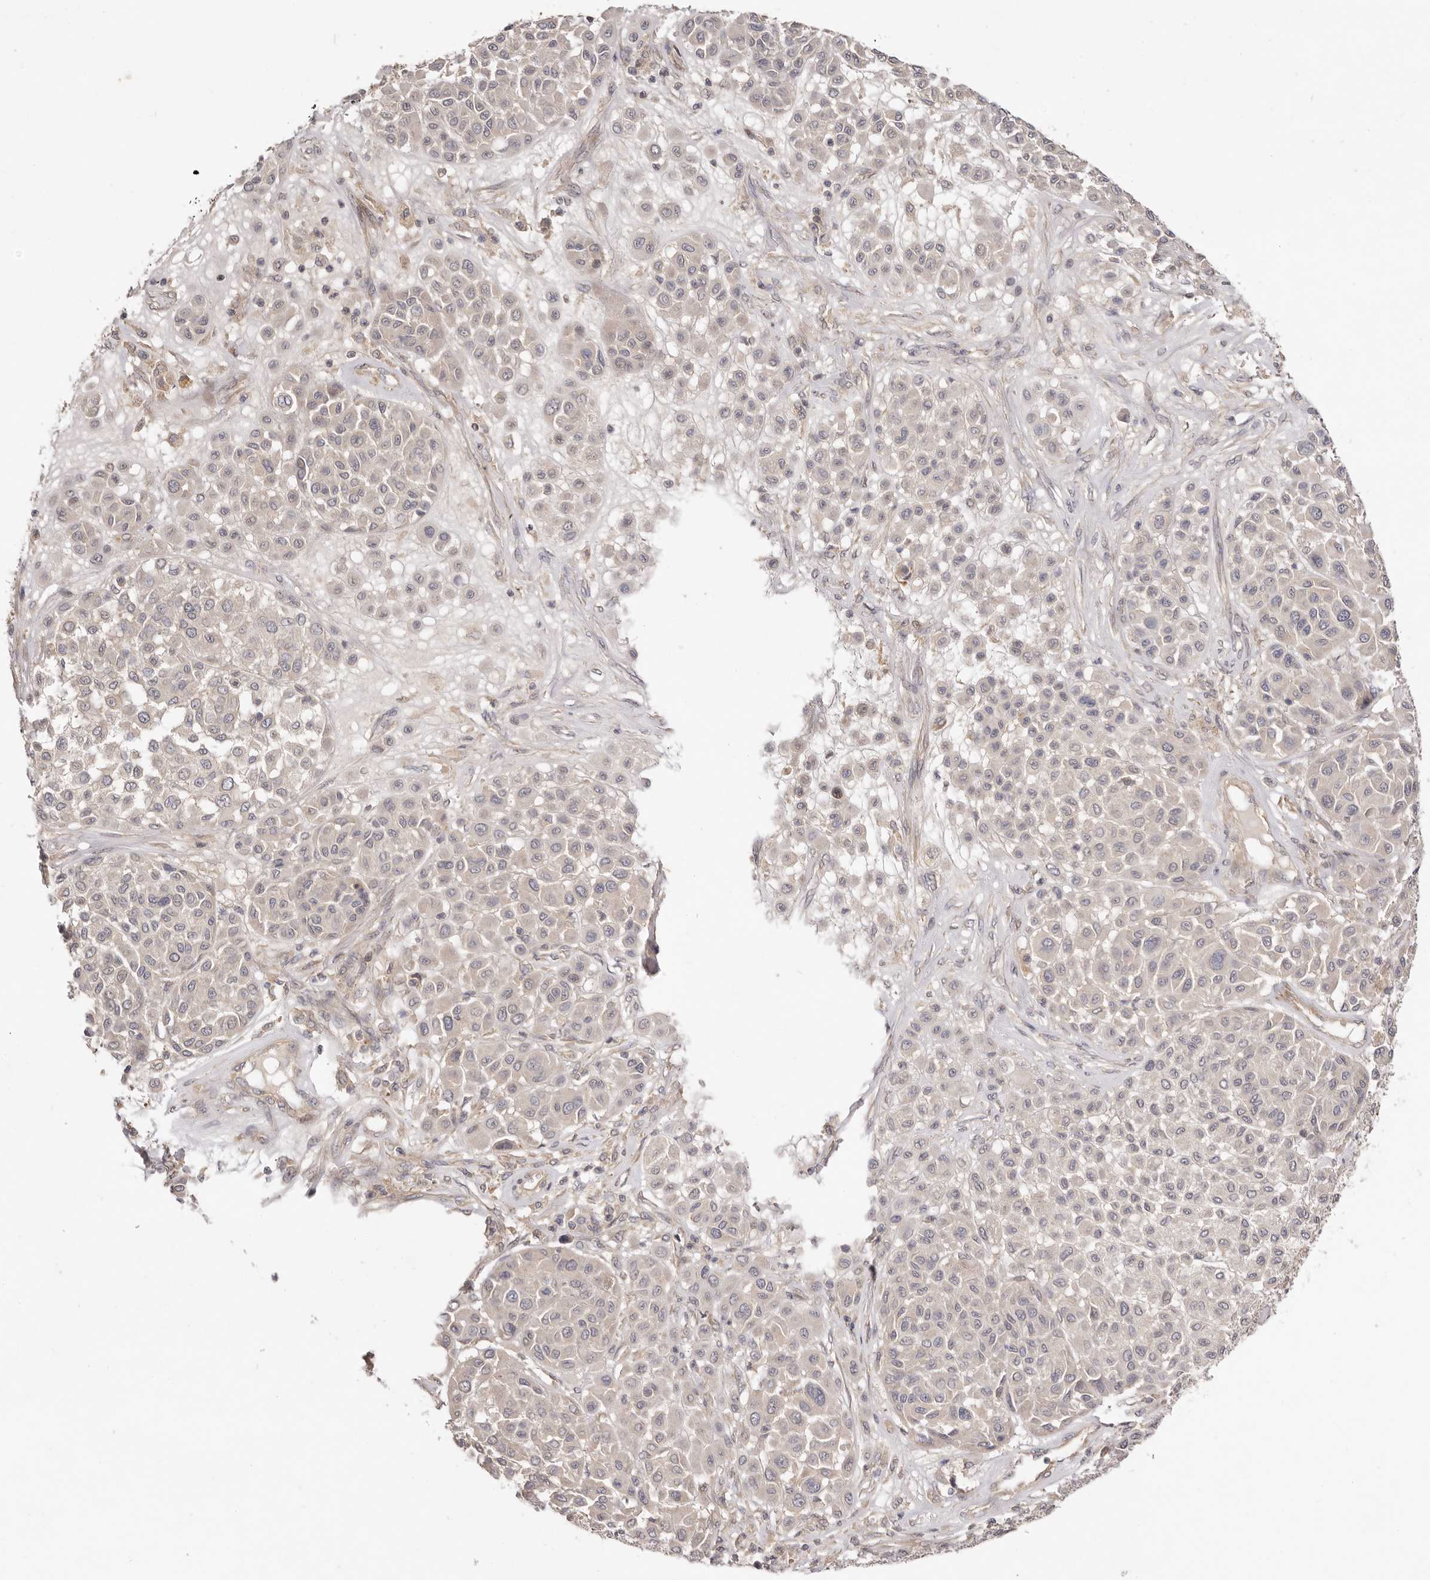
{"staining": {"intensity": "negative", "quantity": "none", "location": "none"}, "tissue": "melanoma", "cell_type": "Tumor cells", "image_type": "cancer", "snomed": [{"axis": "morphology", "description": "Malignant melanoma, Metastatic site"}, {"axis": "topography", "description": "Soft tissue"}], "caption": "There is no significant expression in tumor cells of melanoma. (DAB immunohistochemistry (IHC) visualized using brightfield microscopy, high magnification).", "gene": "ADAMTS9", "patient": {"sex": "male", "age": 41}}